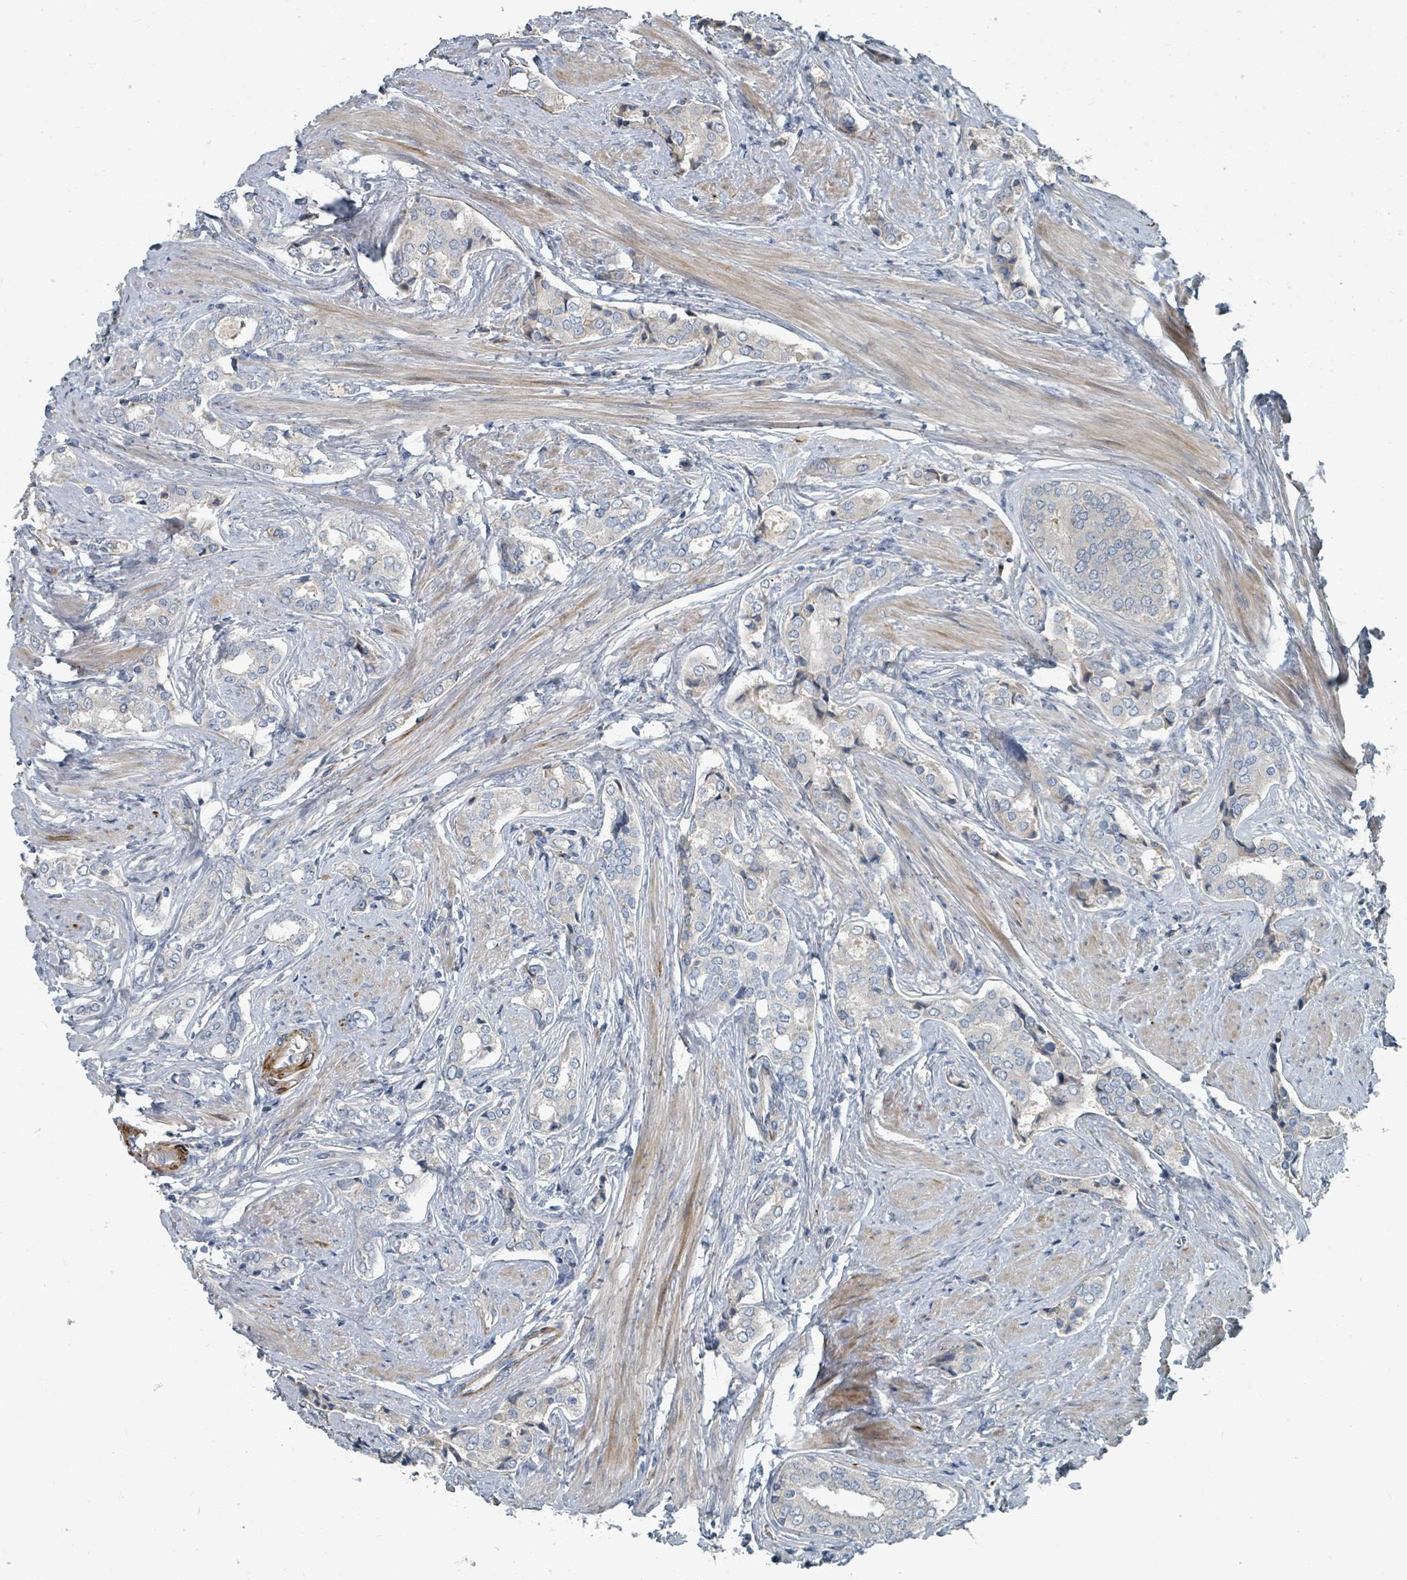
{"staining": {"intensity": "negative", "quantity": "none", "location": "none"}, "tissue": "prostate cancer", "cell_type": "Tumor cells", "image_type": "cancer", "snomed": [{"axis": "morphology", "description": "Adenocarcinoma, High grade"}, {"axis": "topography", "description": "Prostate"}], "caption": "There is no significant positivity in tumor cells of high-grade adenocarcinoma (prostate). Brightfield microscopy of IHC stained with DAB (brown) and hematoxylin (blue), captured at high magnification.", "gene": "SLC44A5", "patient": {"sex": "male", "age": 71}}